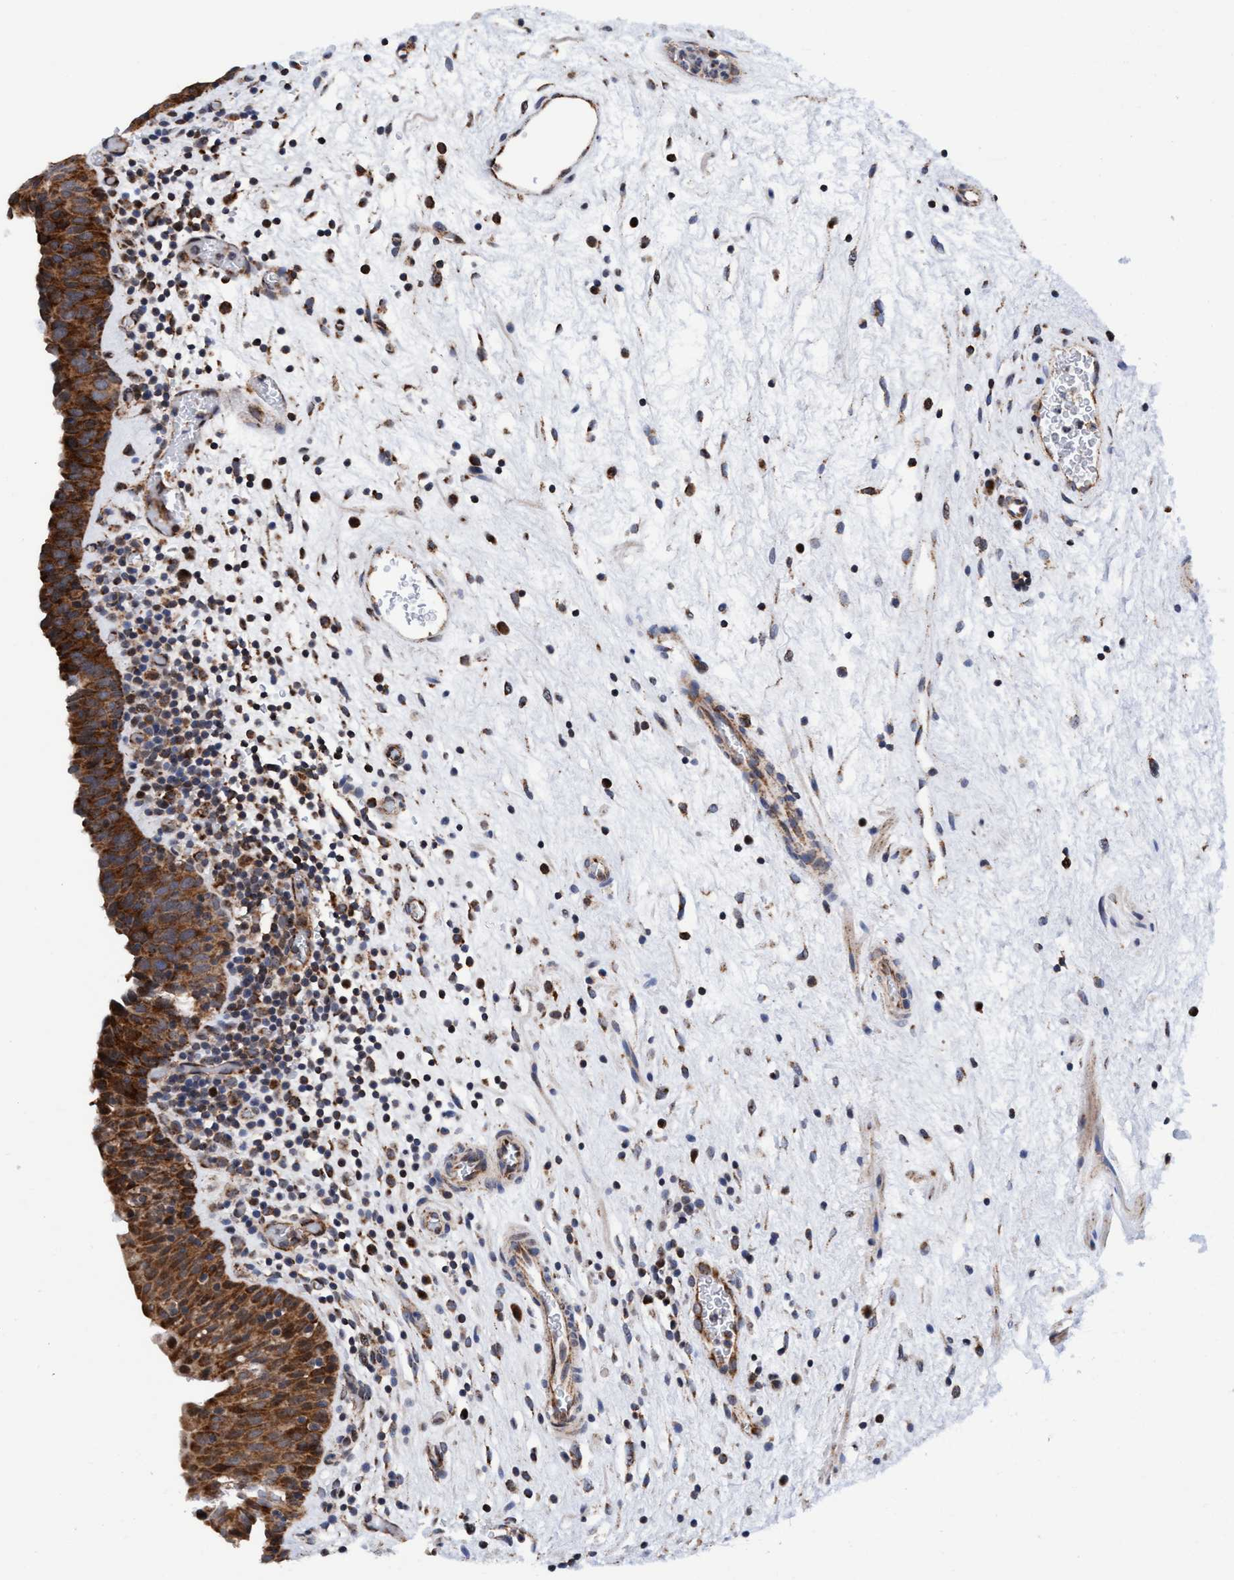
{"staining": {"intensity": "strong", "quantity": ">75%", "location": "cytoplasmic/membranous"}, "tissue": "urinary bladder", "cell_type": "Urothelial cells", "image_type": "normal", "snomed": [{"axis": "morphology", "description": "Normal tissue, NOS"}, {"axis": "topography", "description": "Urinary bladder"}], "caption": "A high-resolution photomicrograph shows IHC staining of unremarkable urinary bladder, which demonstrates strong cytoplasmic/membranous staining in approximately >75% of urothelial cells.", "gene": "AGAP2", "patient": {"sex": "male", "age": 37}}